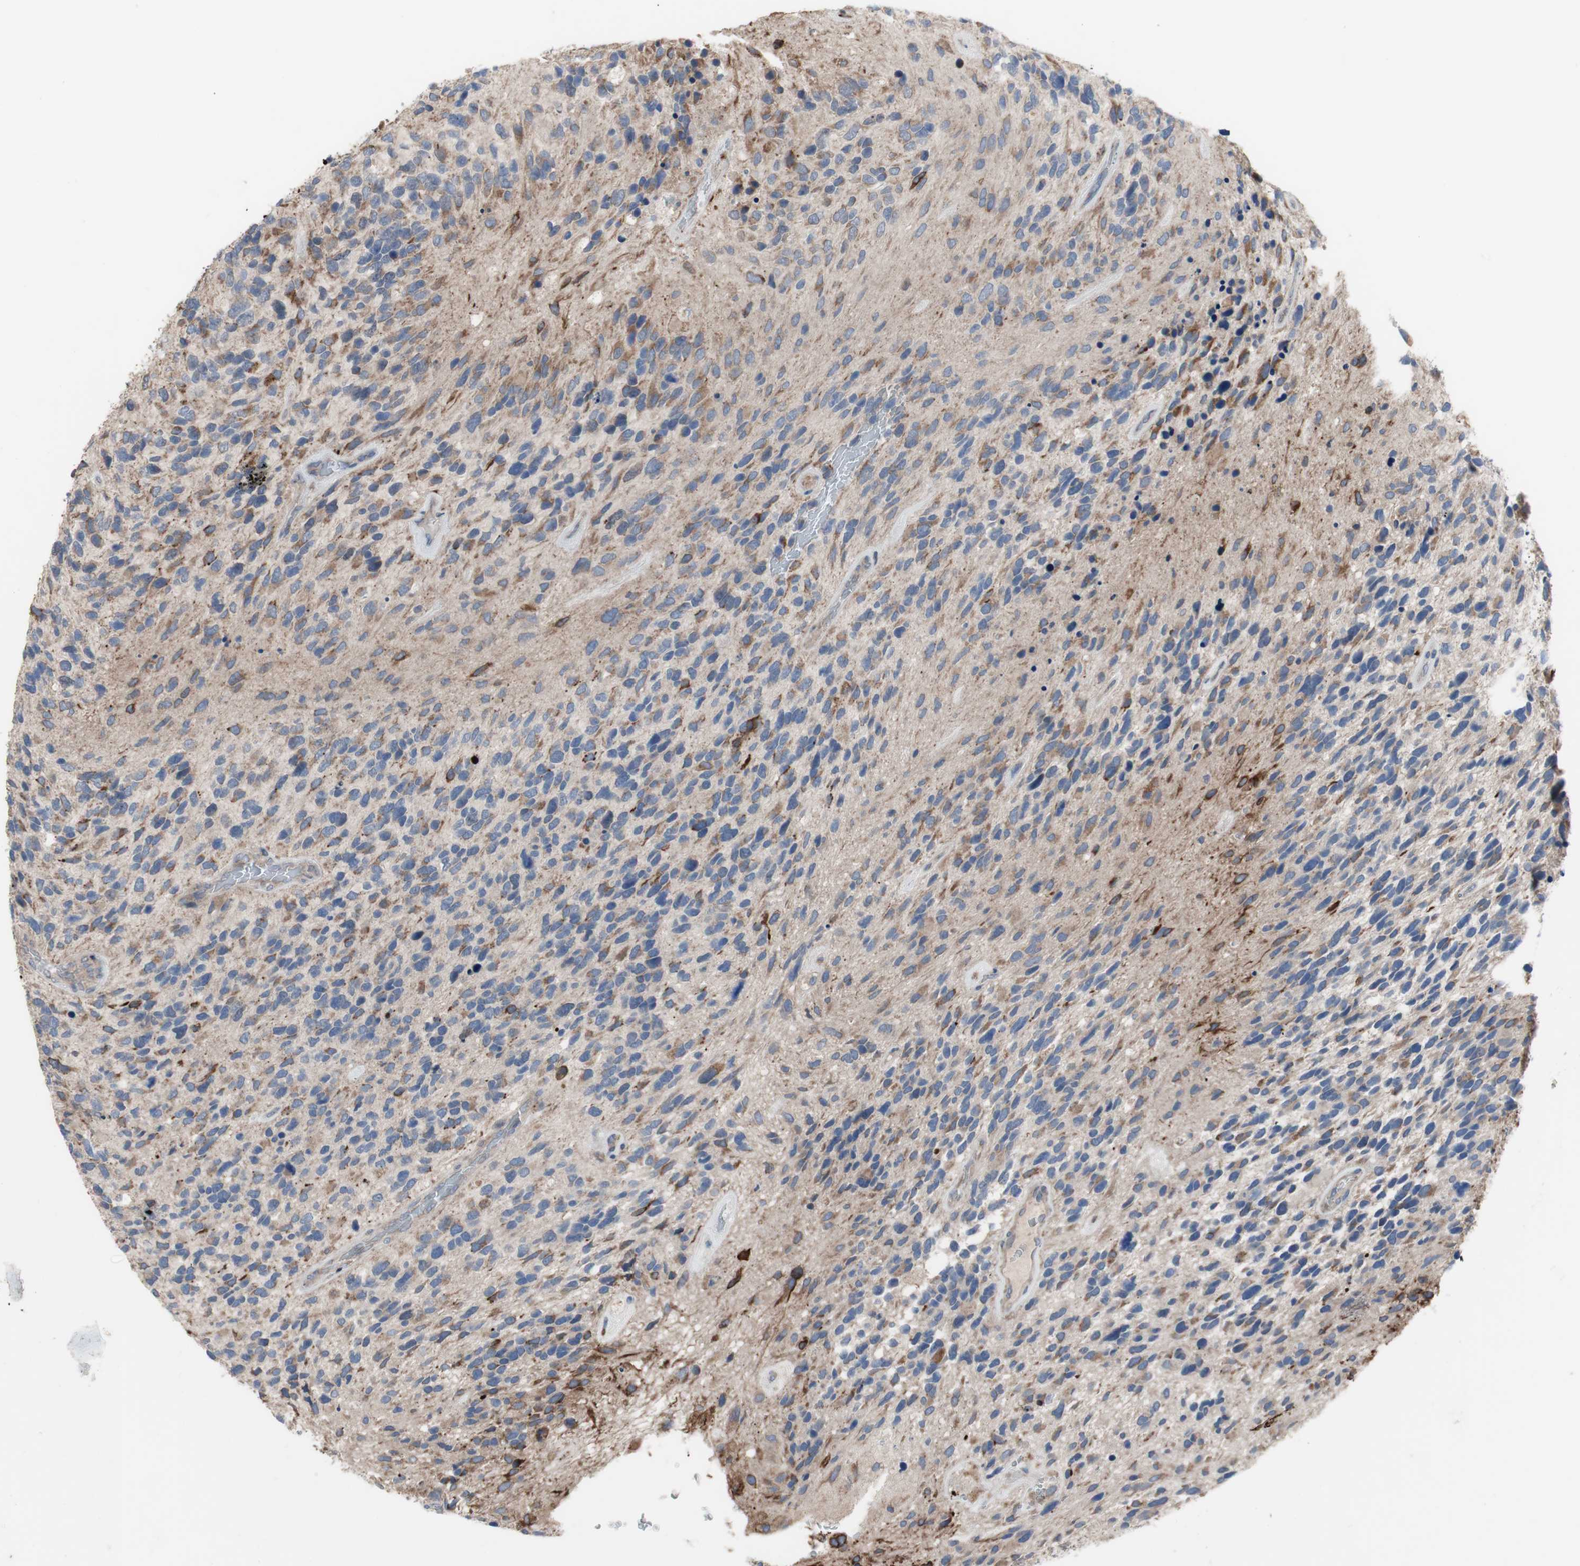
{"staining": {"intensity": "moderate", "quantity": "<25%", "location": "cytoplasmic/membranous"}, "tissue": "glioma", "cell_type": "Tumor cells", "image_type": "cancer", "snomed": [{"axis": "morphology", "description": "Glioma, malignant, High grade"}, {"axis": "topography", "description": "Brain"}], "caption": "Protein staining of glioma tissue demonstrates moderate cytoplasmic/membranous positivity in approximately <25% of tumor cells. The staining is performed using DAB (3,3'-diaminobenzidine) brown chromogen to label protein expression. The nuclei are counter-stained blue using hematoxylin.", "gene": "TTC14", "patient": {"sex": "female", "age": 58}}